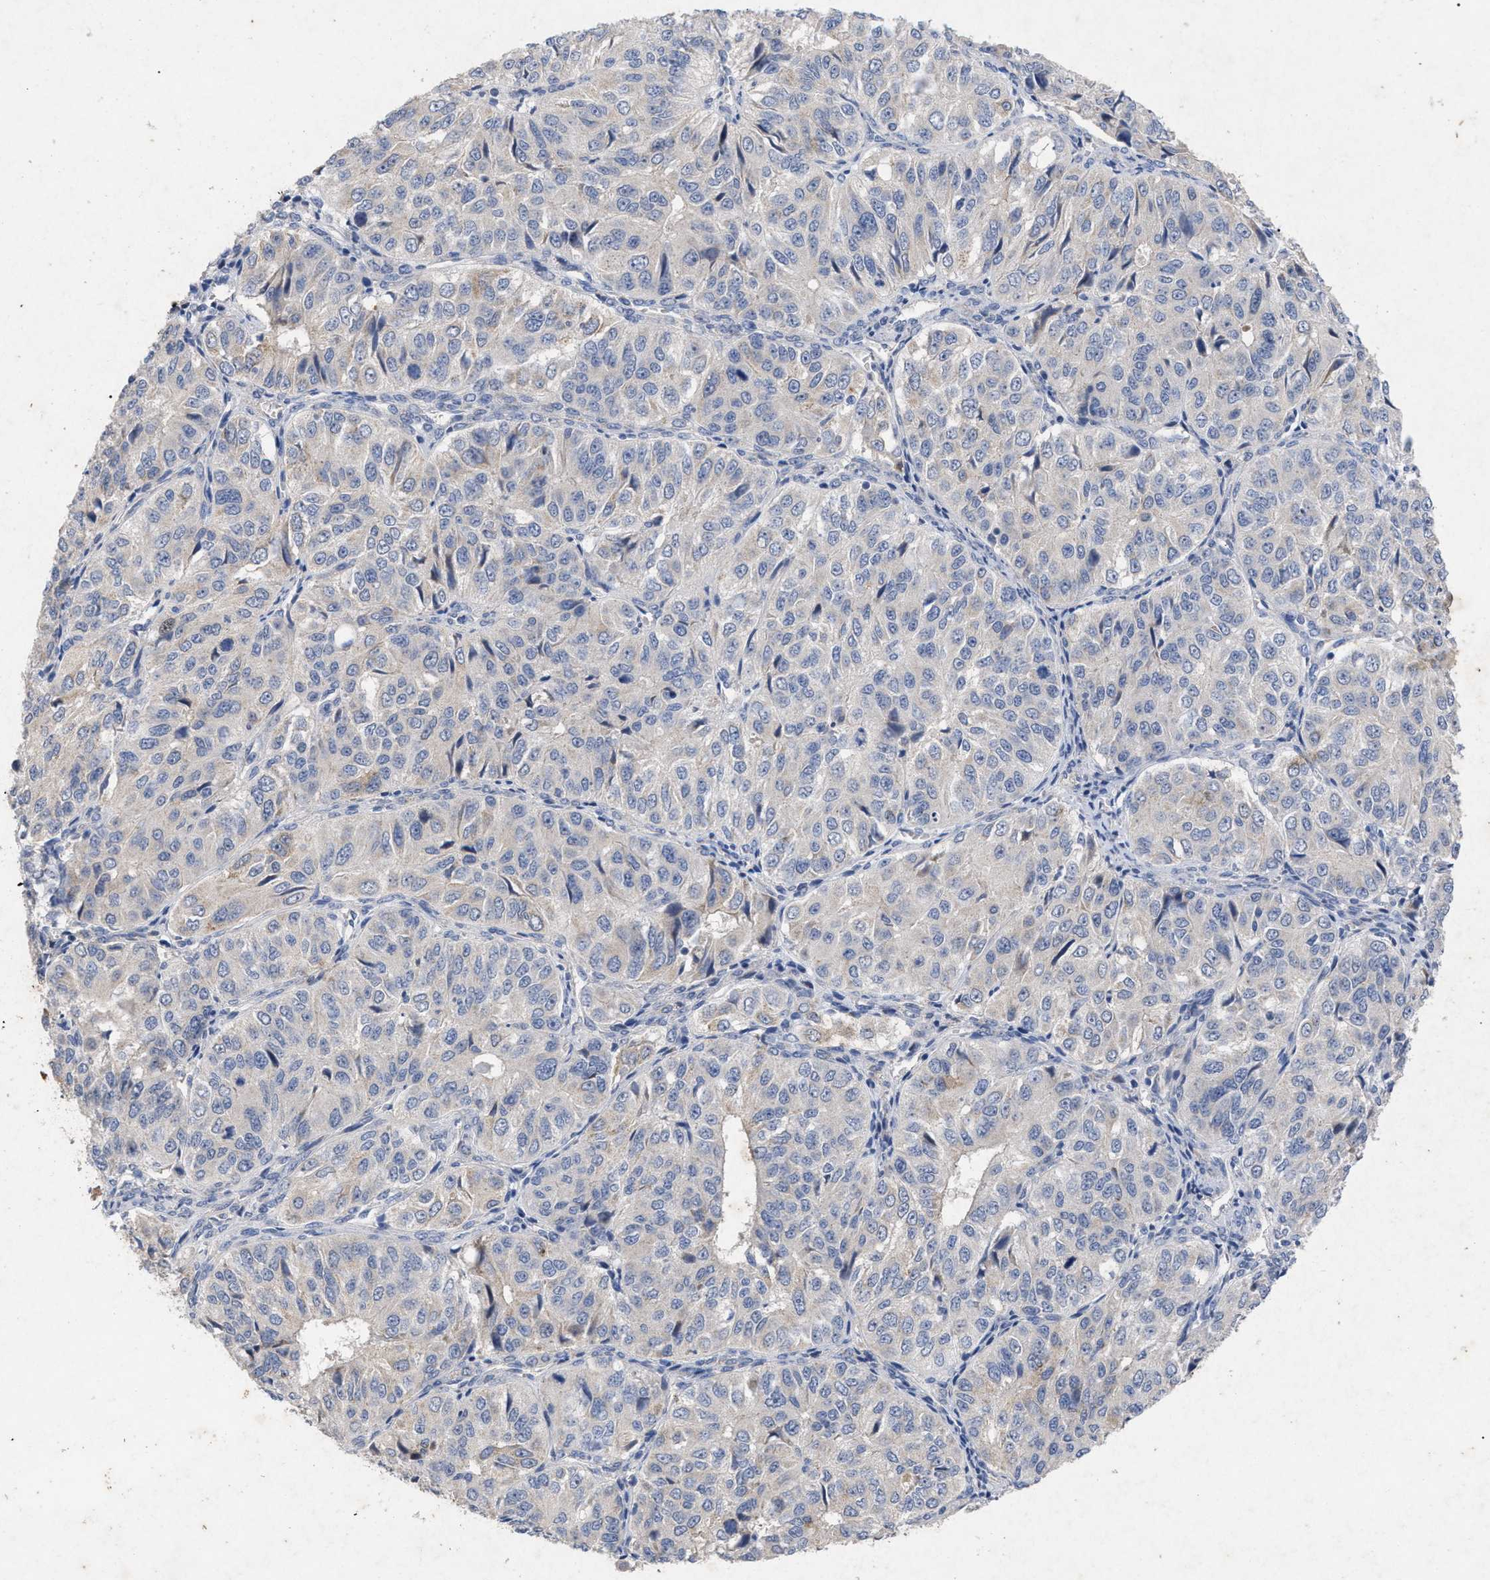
{"staining": {"intensity": "negative", "quantity": "none", "location": "none"}, "tissue": "ovarian cancer", "cell_type": "Tumor cells", "image_type": "cancer", "snomed": [{"axis": "morphology", "description": "Carcinoma, endometroid"}, {"axis": "topography", "description": "Ovary"}], "caption": "Human endometroid carcinoma (ovarian) stained for a protein using immunohistochemistry (IHC) shows no positivity in tumor cells.", "gene": "VIP", "patient": {"sex": "female", "age": 51}}